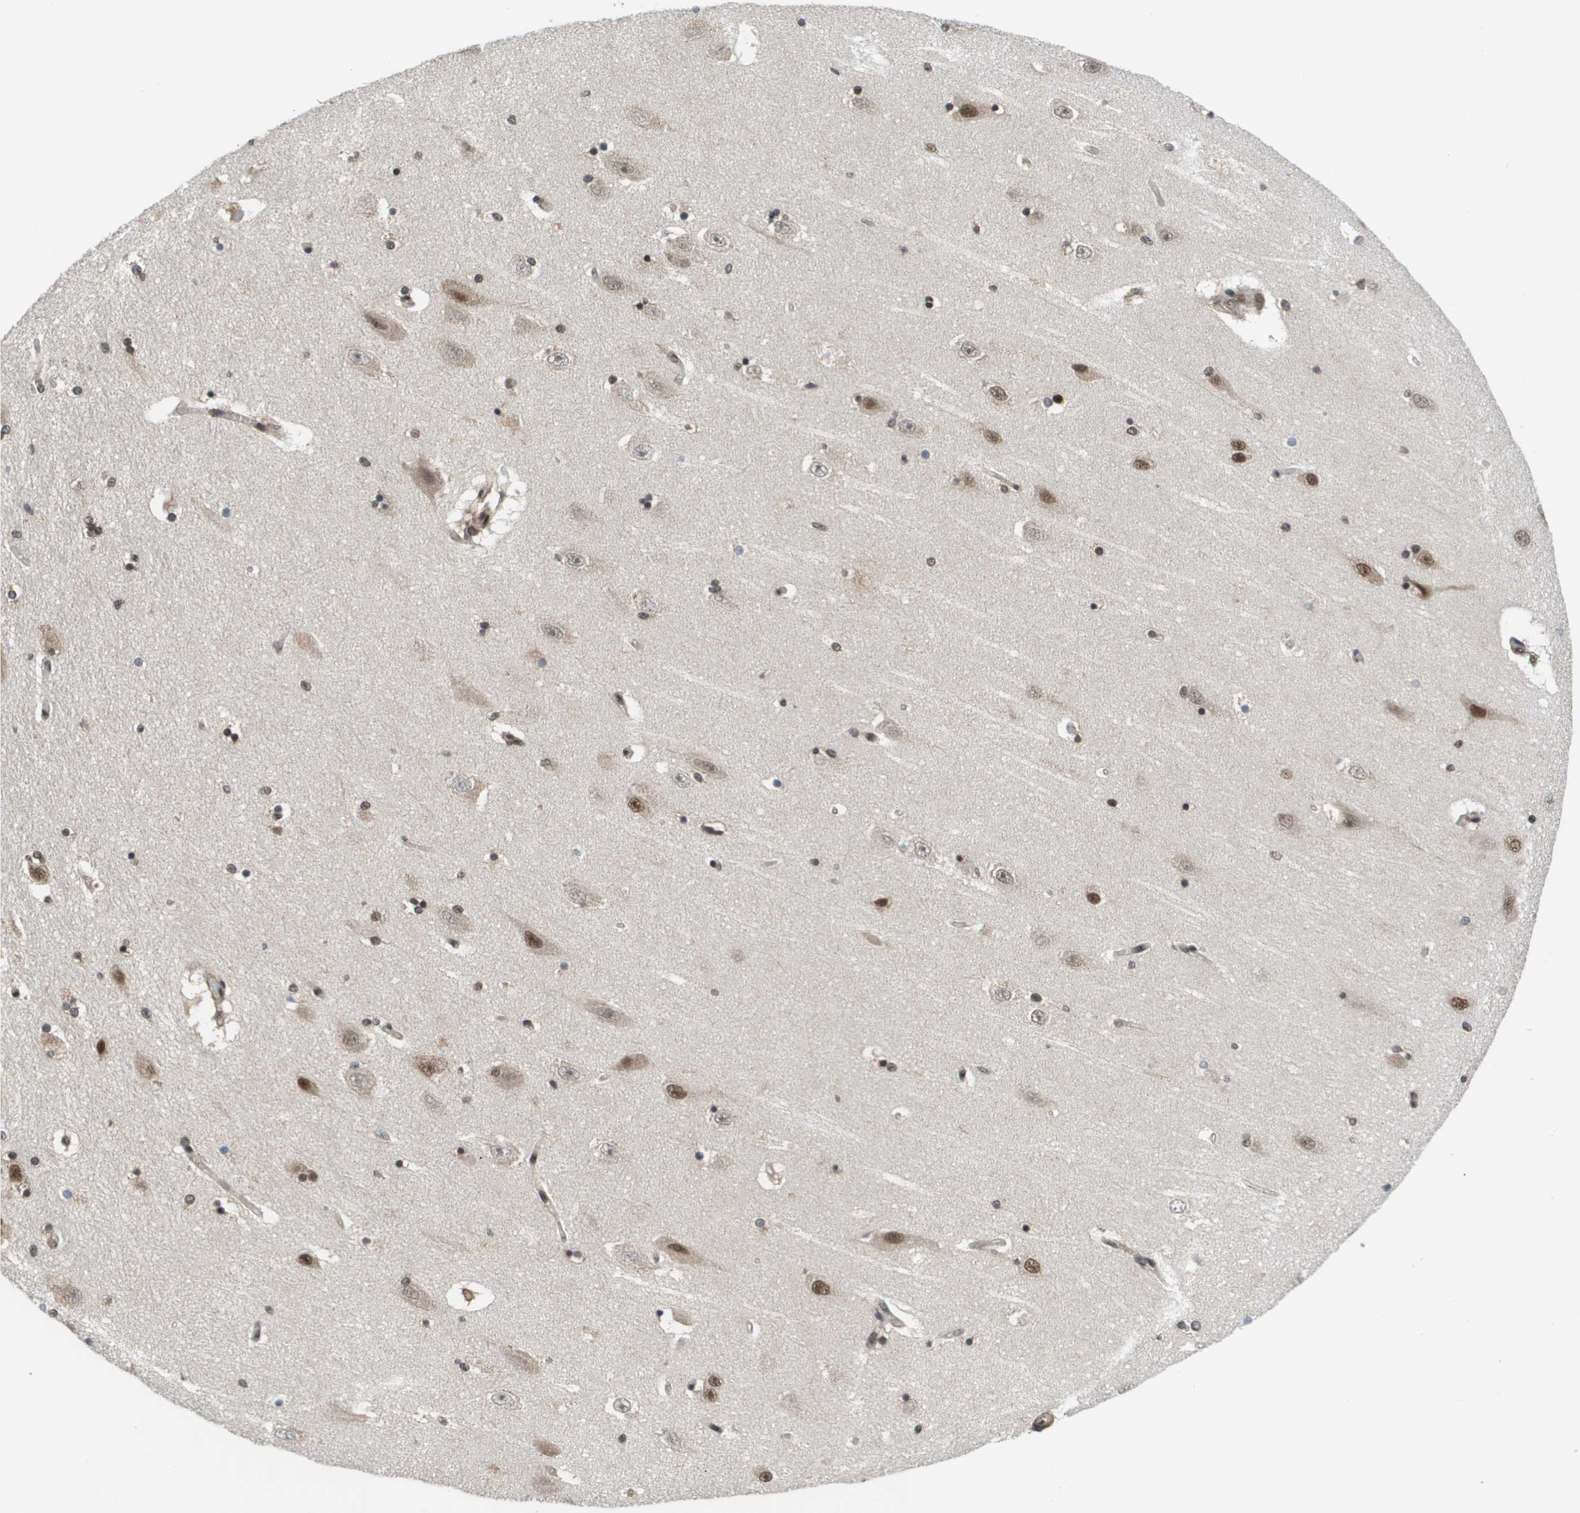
{"staining": {"intensity": "moderate", "quantity": "25%-75%", "location": "nuclear"}, "tissue": "hippocampus", "cell_type": "Glial cells", "image_type": "normal", "snomed": [{"axis": "morphology", "description": "Normal tissue, NOS"}, {"axis": "topography", "description": "Hippocampus"}], "caption": "High-power microscopy captured an immunohistochemistry (IHC) micrograph of unremarkable hippocampus, revealing moderate nuclear staining in about 25%-75% of glial cells.", "gene": "PRCC", "patient": {"sex": "female", "age": 54}}